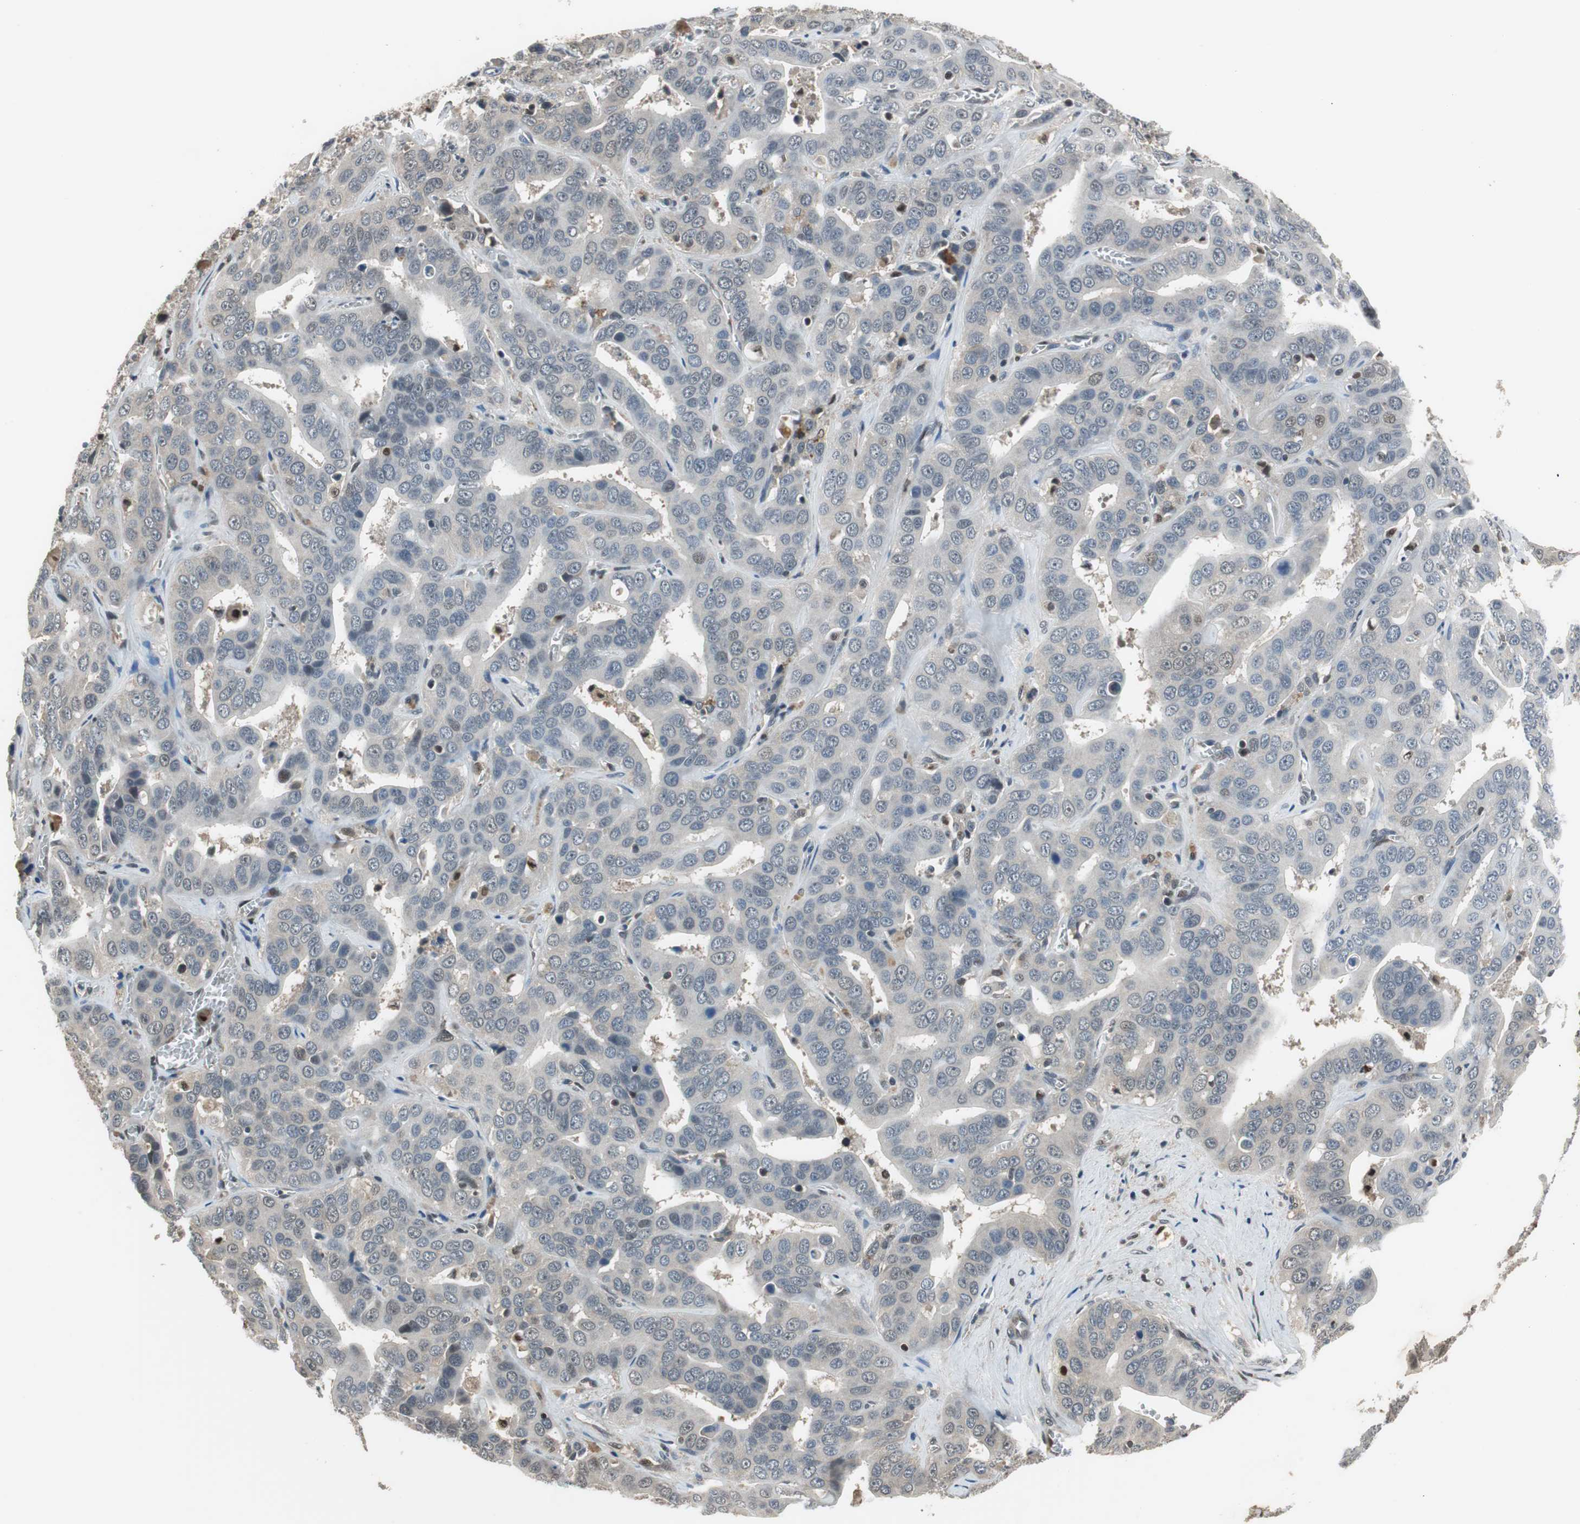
{"staining": {"intensity": "negative", "quantity": "none", "location": "none"}, "tissue": "liver cancer", "cell_type": "Tumor cells", "image_type": "cancer", "snomed": [{"axis": "morphology", "description": "Cholangiocarcinoma"}, {"axis": "topography", "description": "Liver"}], "caption": "Immunohistochemistry of human liver cancer (cholangiocarcinoma) shows no positivity in tumor cells.", "gene": "MAFB", "patient": {"sex": "female", "age": 52}}